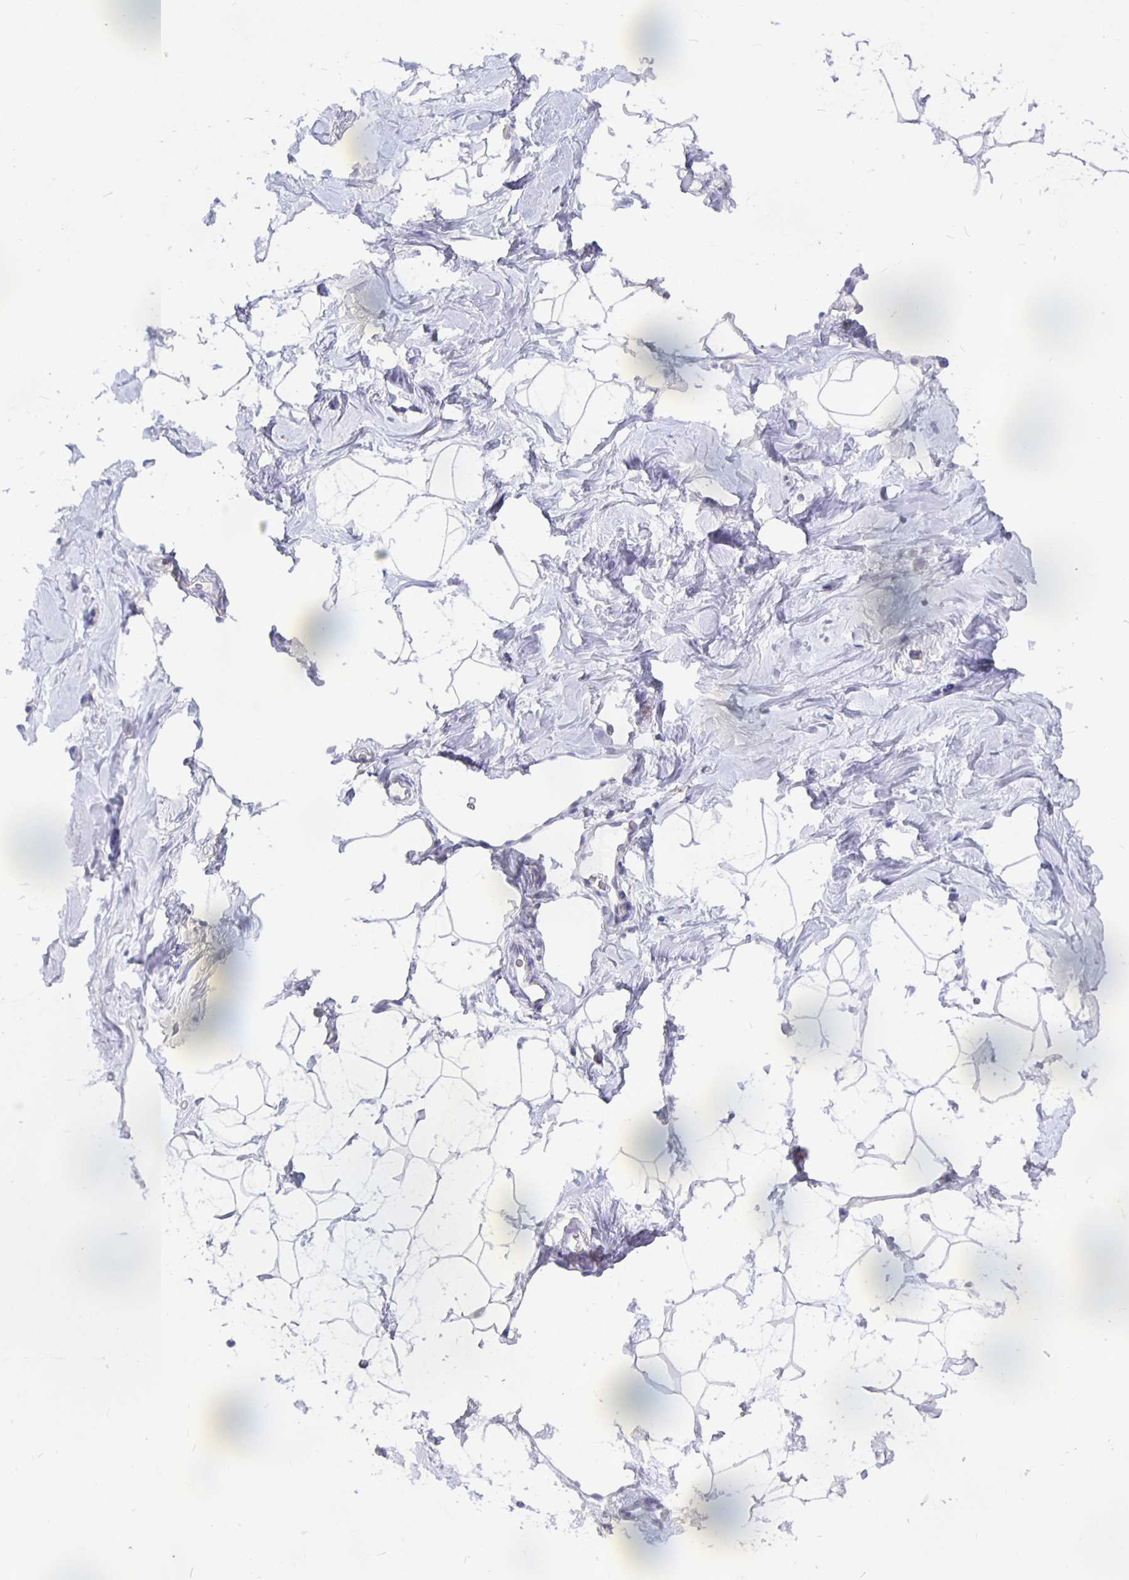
{"staining": {"intensity": "negative", "quantity": "none", "location": "none"}, "tissue": "breast", "cell_type": "Adipocytes", "image_type": "normal", "snomed": [{"axis": "morphology", "description": "Normal tissue, NOS"}, {"axis": "topography", "description": "Breast"}], "caption": "Adipocytes are negative for brown protein staining in unremarkable breast. The staining is performed using DAB (3,3'-diaminobenzidine) brown chromogen with nuclei counter-stained in using hematoxylin.", "gene": "GPX4", "patient": {"sex": "female", "age": 32}}